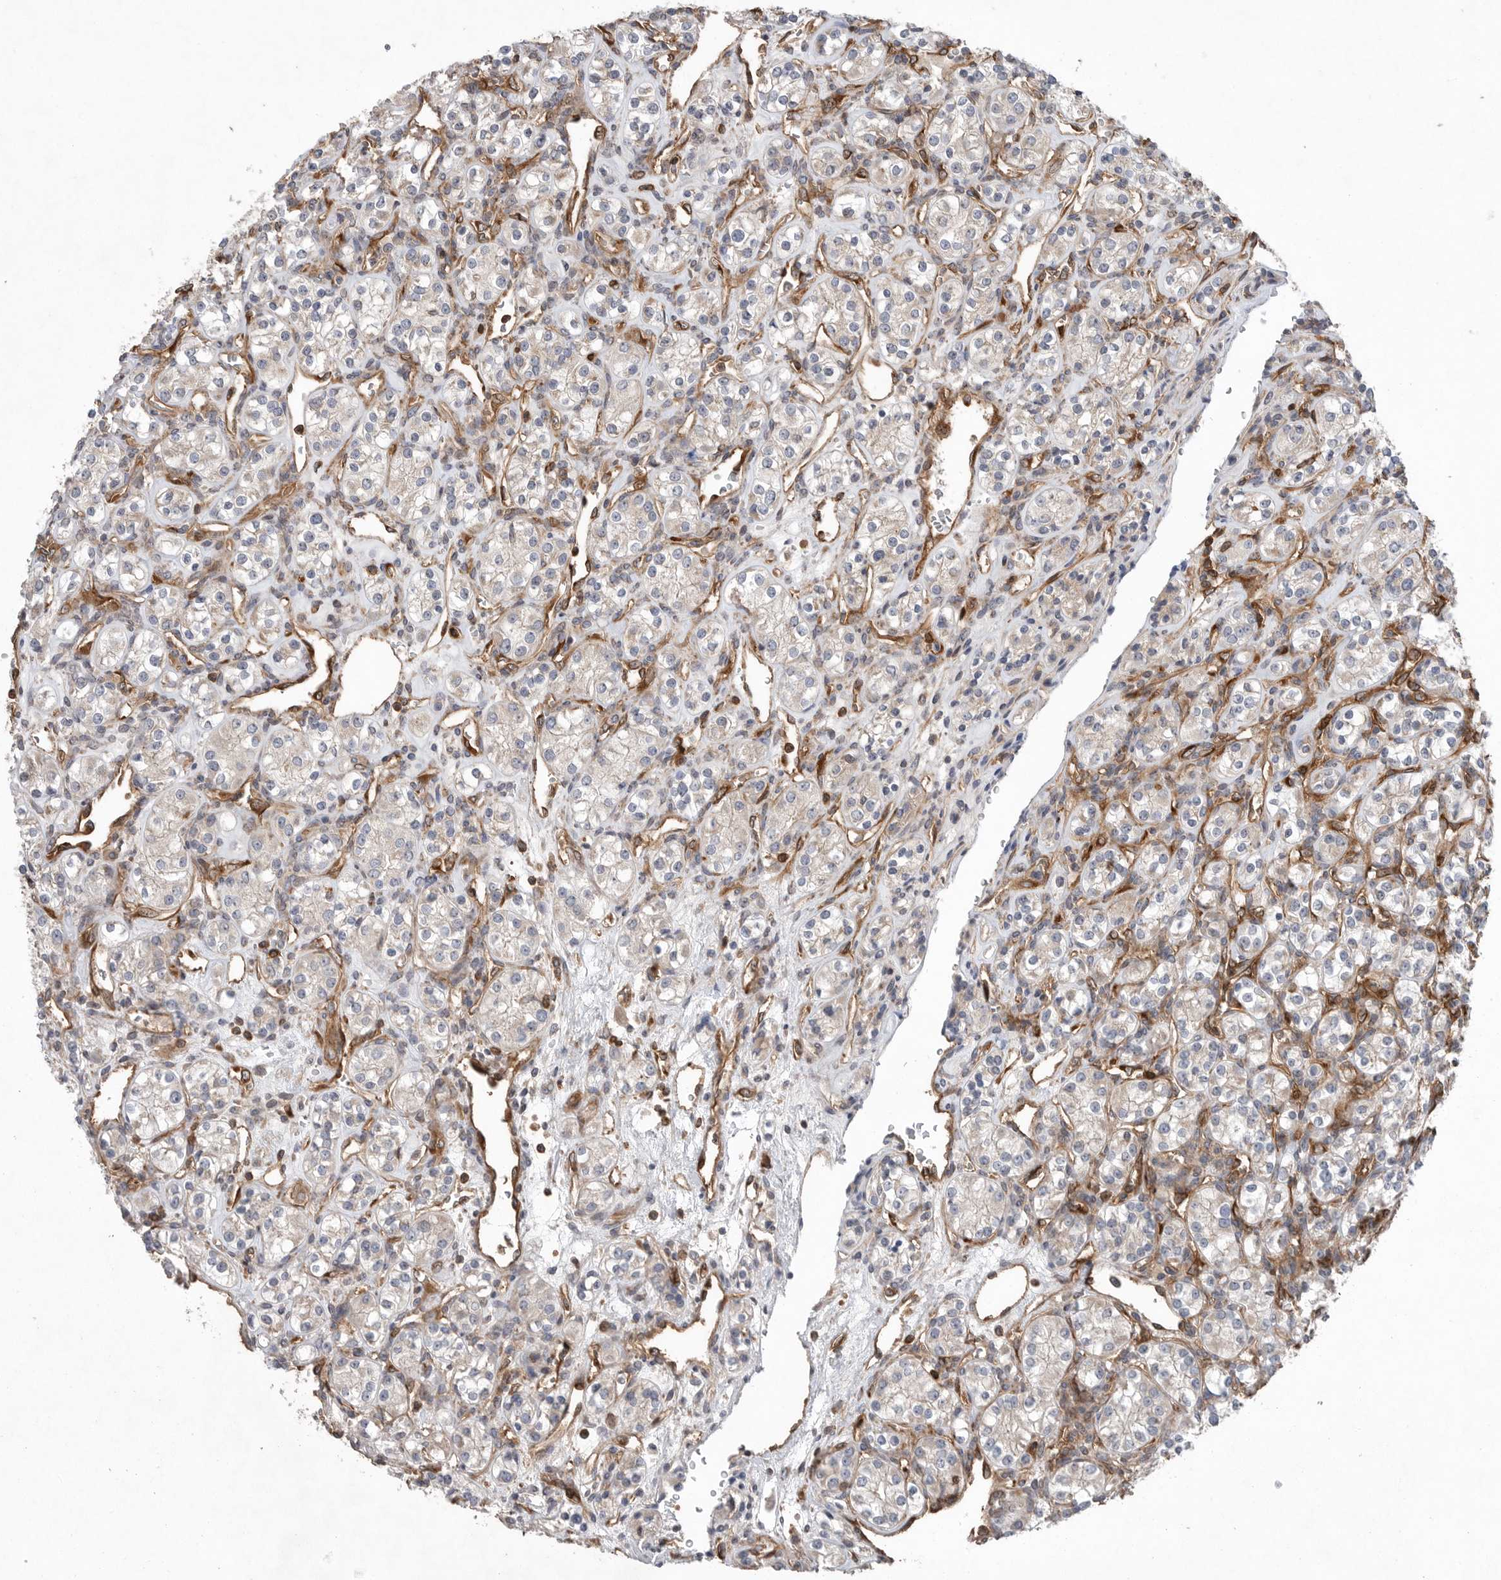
{"staining": {"intensity": "weak", "quantity": "<25%", "location": "cytoplasmic/membranous"}, "tissue": "renal cancer", "cell_type": "Tumor cells", "image_type": "cancer", "snomed": [{"axis": "morphology", "description": "Adenocarcinoma, NOS"}, {"axis": "topography", "description": "Kidney"}], "caption": "IHC micrograph of neoplastic tissue: human renal adenocarcinoma stained with DAB (3,3'-diaminobenzidine) exhibits no significant protein staining in tumor cells. (DAB (3,3'-diaminobenzidine) IHC, high magnification).", "gene": "PRKCH", "patient": {"sex": "male", "age": 77}}